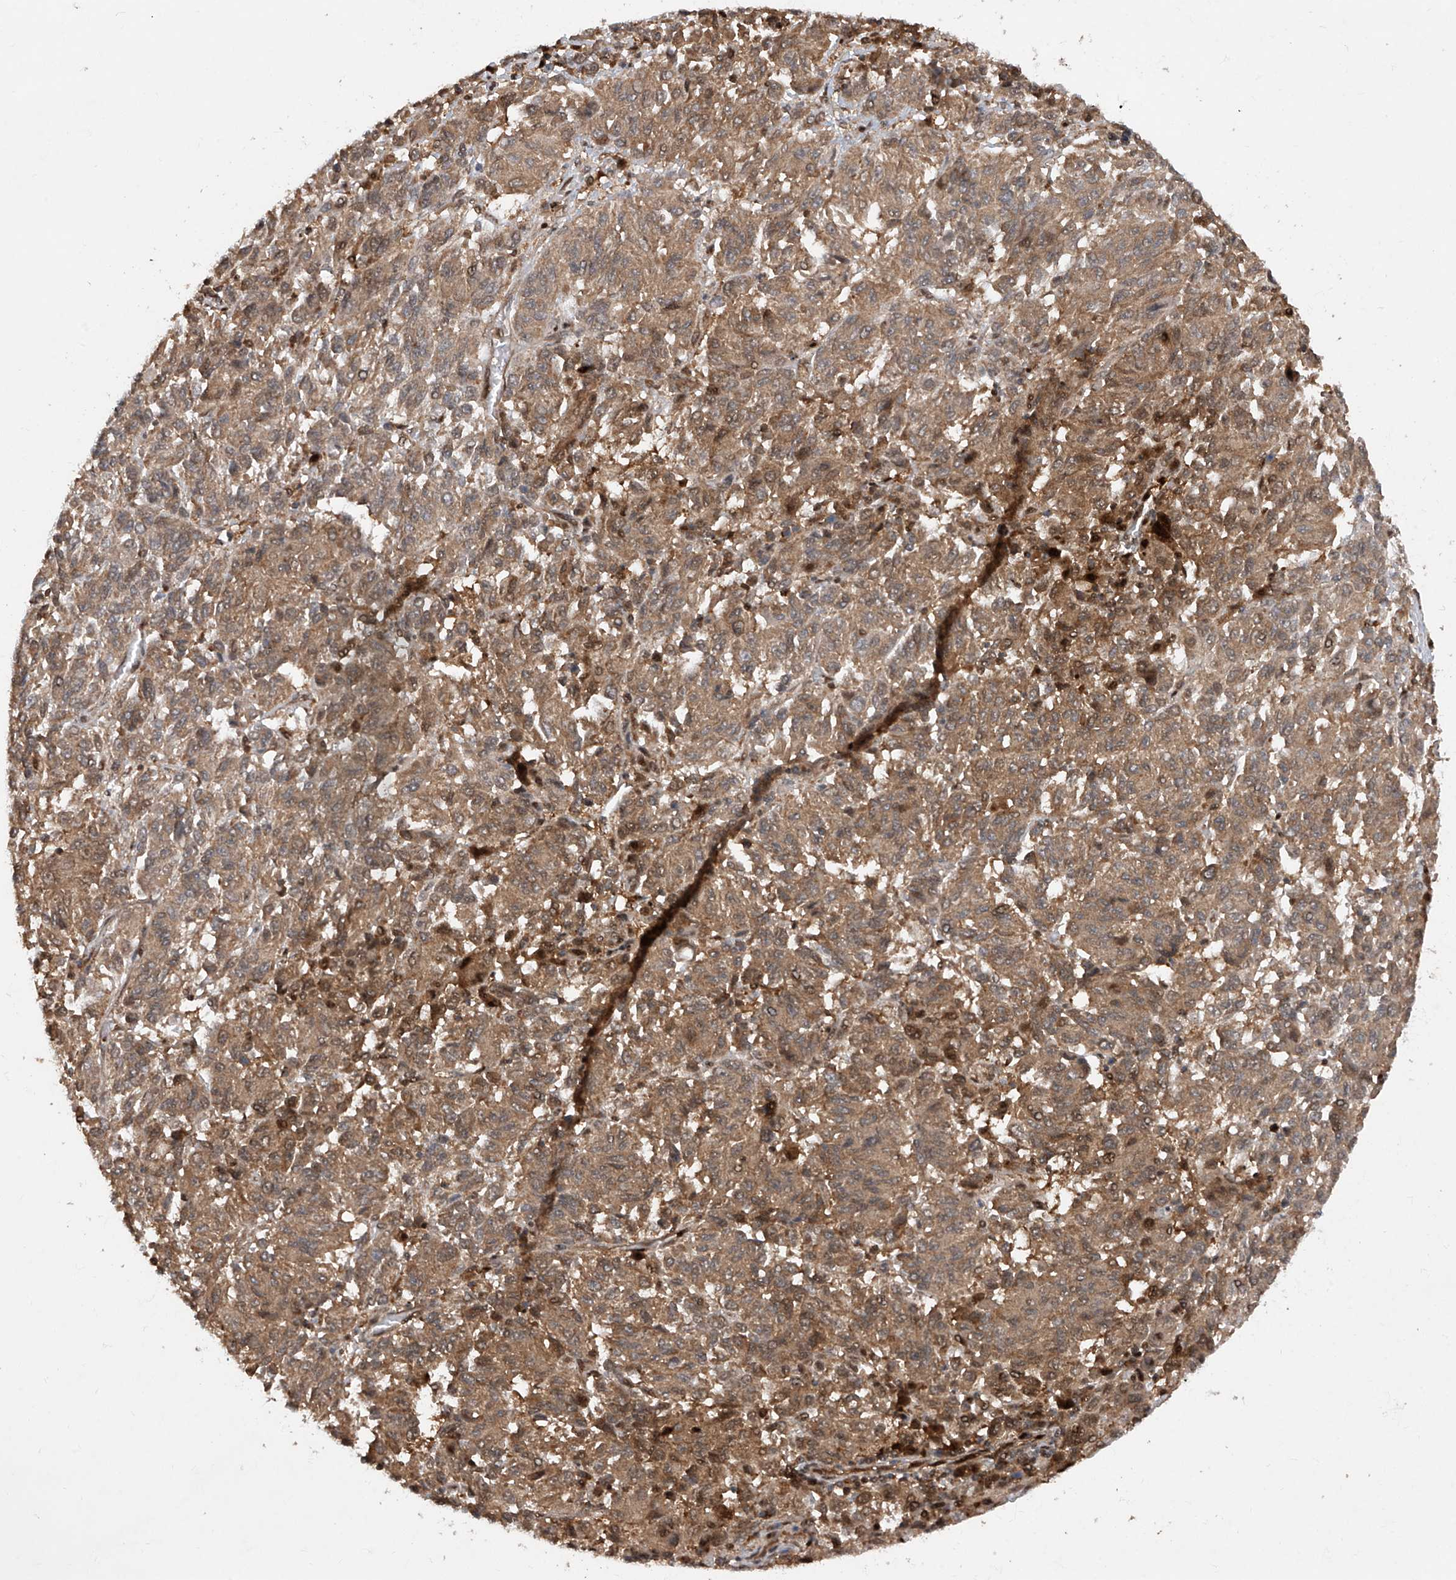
{"staining": {"intensity": "moderate", "quantity": ">75%", "location": "cytoplasmic/membranous"}, "tissue": "melanoma", "cell_type": "Tumor cells", "image_type": "cancer", "snomed": [{"axis": "morphology", "description": "Malignant melanoma, Metastatic site"}, {"axis": "topography", "description": "Lung"}], "caption": "A high-resolution photomicrograph shows immunohistochemistry staining of melanoma, which demonstrates moderate cytoplasmic/membranous expression in about >75% of tumor cells.", "gene": "ZNF358", "patient": {"sex": "male", "age": 64}}